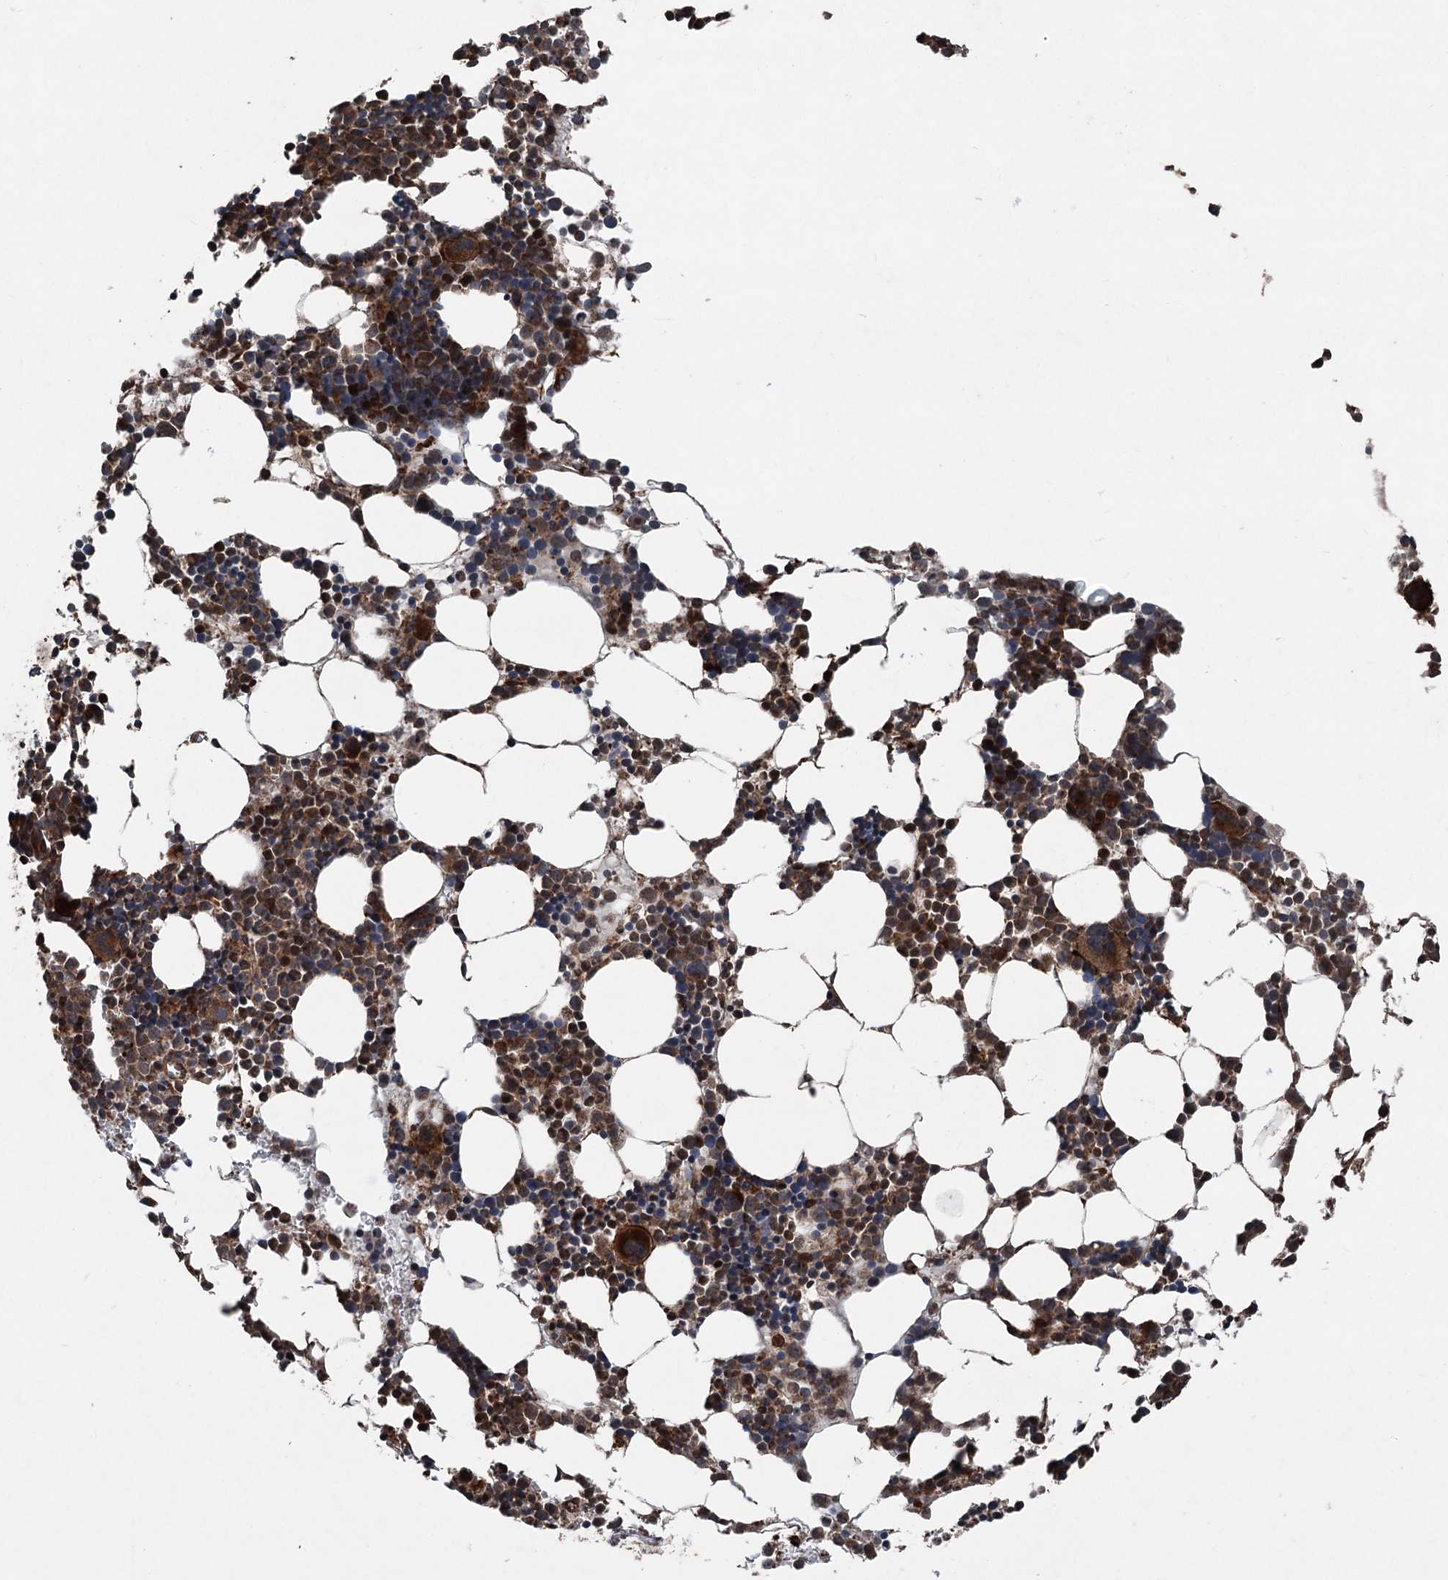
{"staining": {"intensity": "strong", "quantity": "25%-75%", "location": "cytoplasmic/membranous"}, "tissue": "bone marrow", "cell_type": "Hematopoietic cells", "image_type": "normal", "snomed": [{"axis": "morphology", "description": "Normal tissue, NOS"}, {"axis": "topography", "description": "Bone marrow"}], "caption": "The histopathology image displays a brown stain indicating the presence of a protein in the cytoplasmic/membranous of hematopoietic cells in bone marrow. (DAB (3,3'-diaminobenzidine) IHC, brown staining for protein, blue staining for nuclei).", "gene": "ALAS1", "patient": {"sex": "female", "age": 89}}